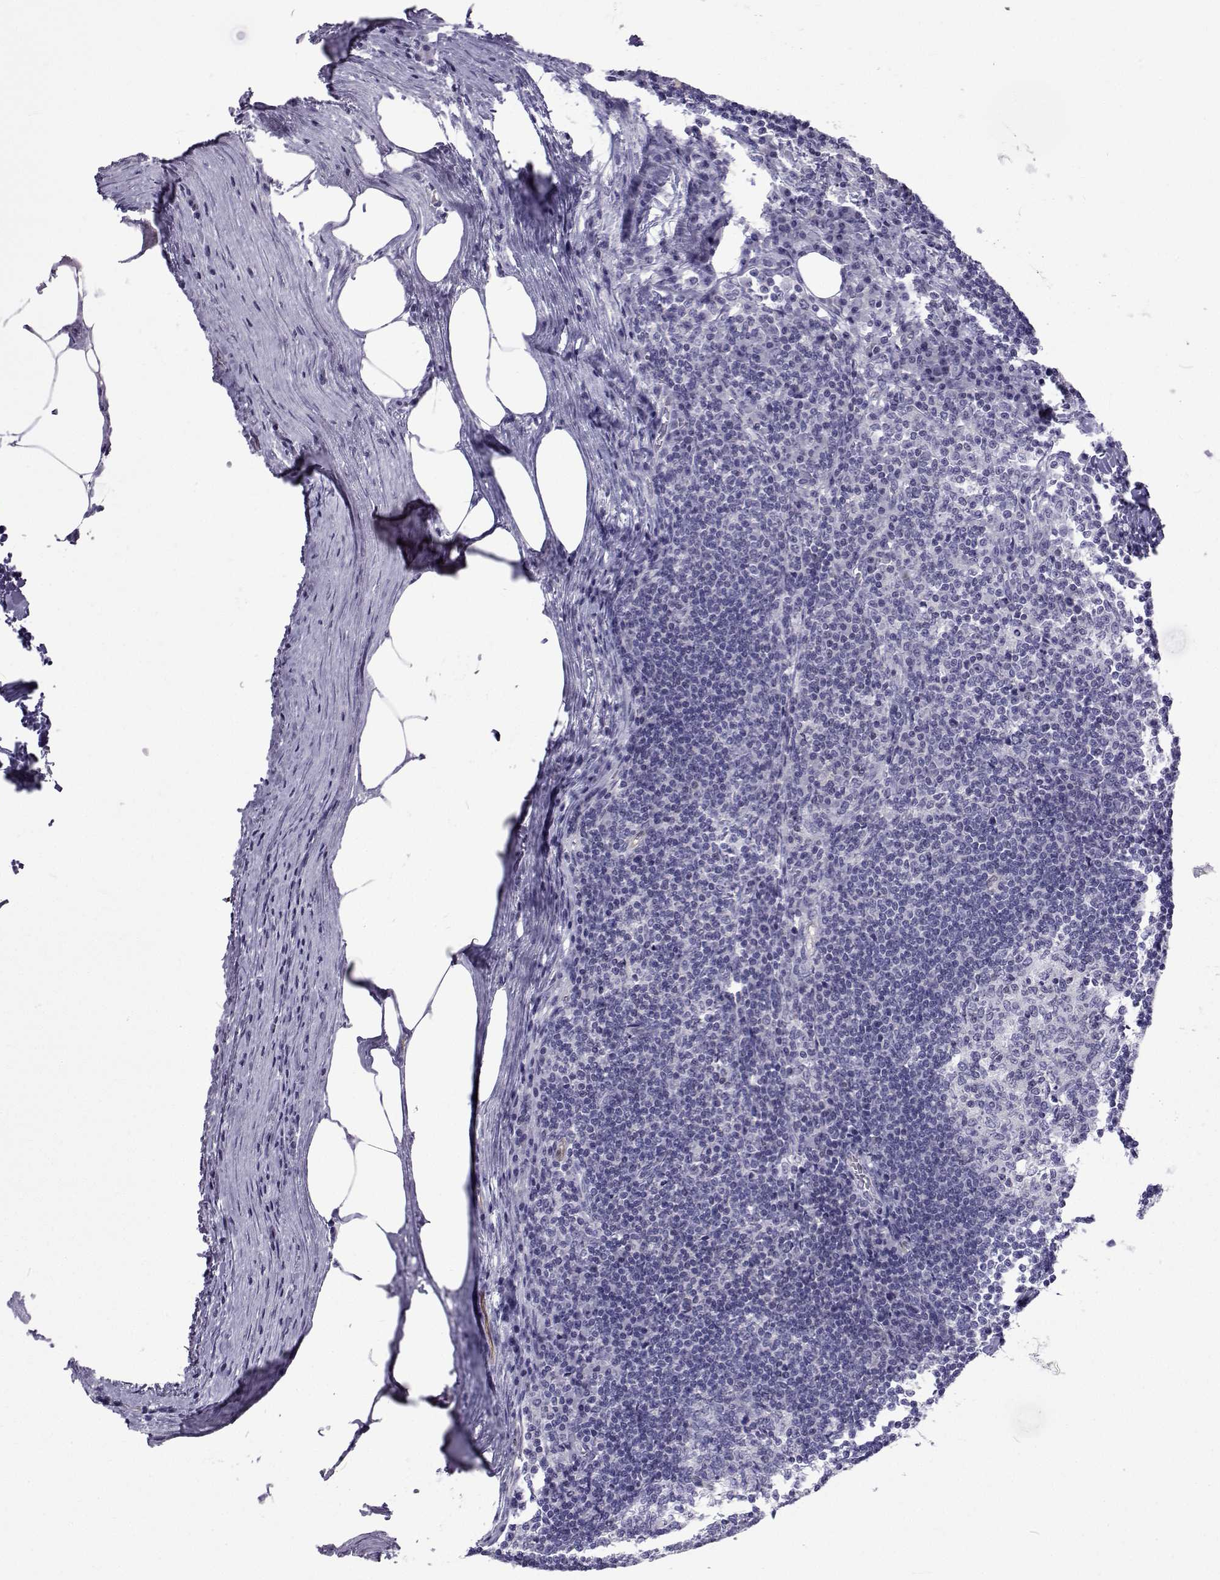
{"staining": {"intensity": "negative", "quantity": "none", "location": "none"}, "tissue": "lymph node", "cell_type": "Germinal center cells", "image_type": "normal", "snomed": [{"axis": "morphology", "description": "Normal tissue, NOS"}, {"axis": "topography", "description": "Lymph node"}], "caption": "A high-resolution image shows immunohistochemistry staining of benign lymph node, which shows no significant positivity in germinal center cells.", "gene": "GALM", "patient": {"sex": "male", "age": 67}}